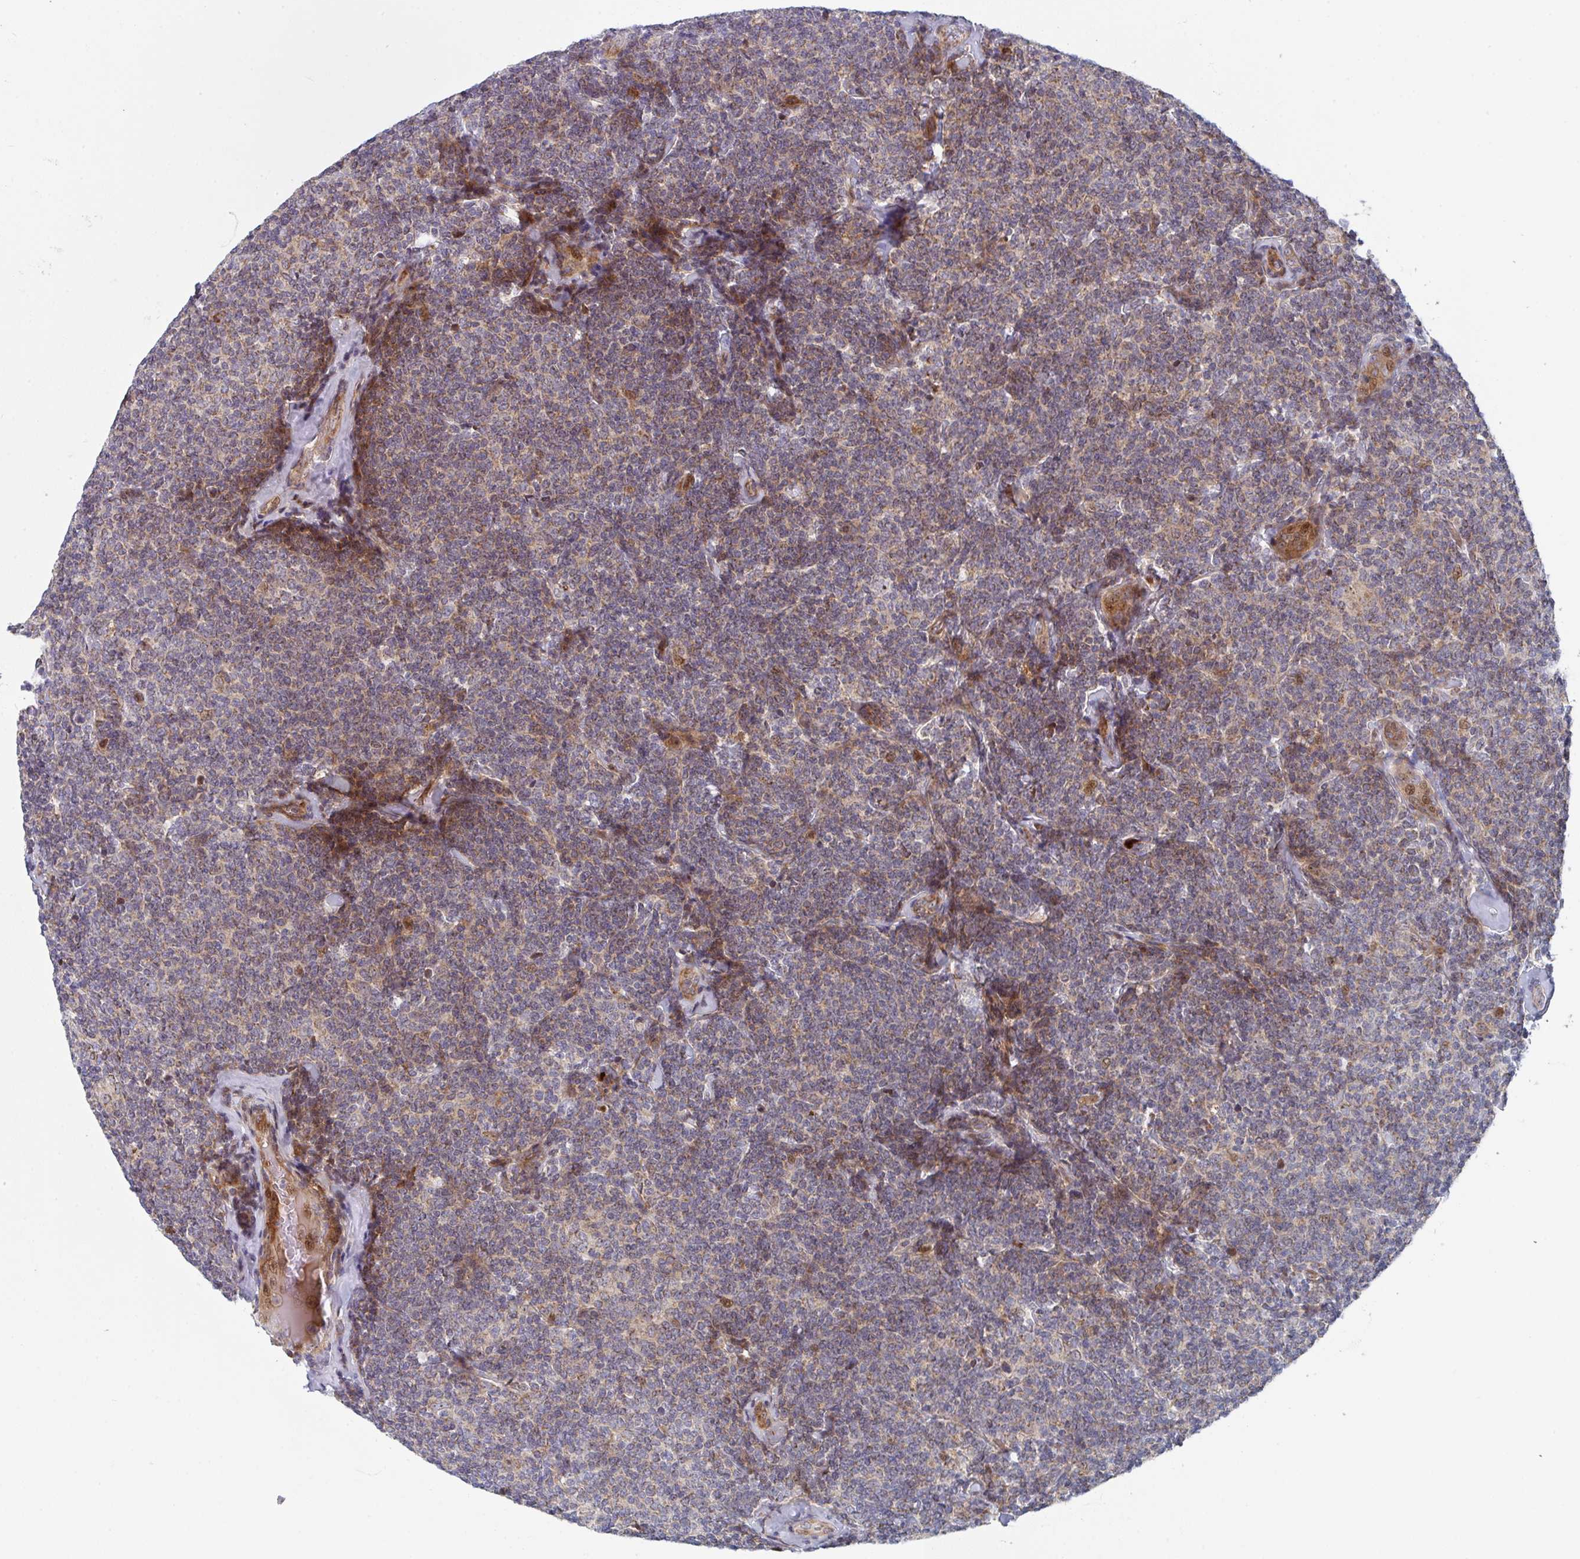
{"staining": {"intensity": "weak", "quantity": "25%-75%", "location": "cytoplasmic/membranous"}, "tissue": "lymphoma", "cell_type": "Tumor cells", "image_type": "cancer", "snomed": [{"axis": "morphology", "description": "Malignant lymphoma, non-Hodgkin's type, Low grade"}, {"axis": "topography", "description": "Lymph node"}], "caption": "Lymphoma stained with DAB immunohistochemistry (IHC) shows low levels of weak cytoplasmic/membranous positivity in about 25%-75% of tumor cells.", "gene": "ZNF644", "patient": {"sex": "female", "age": 56}}